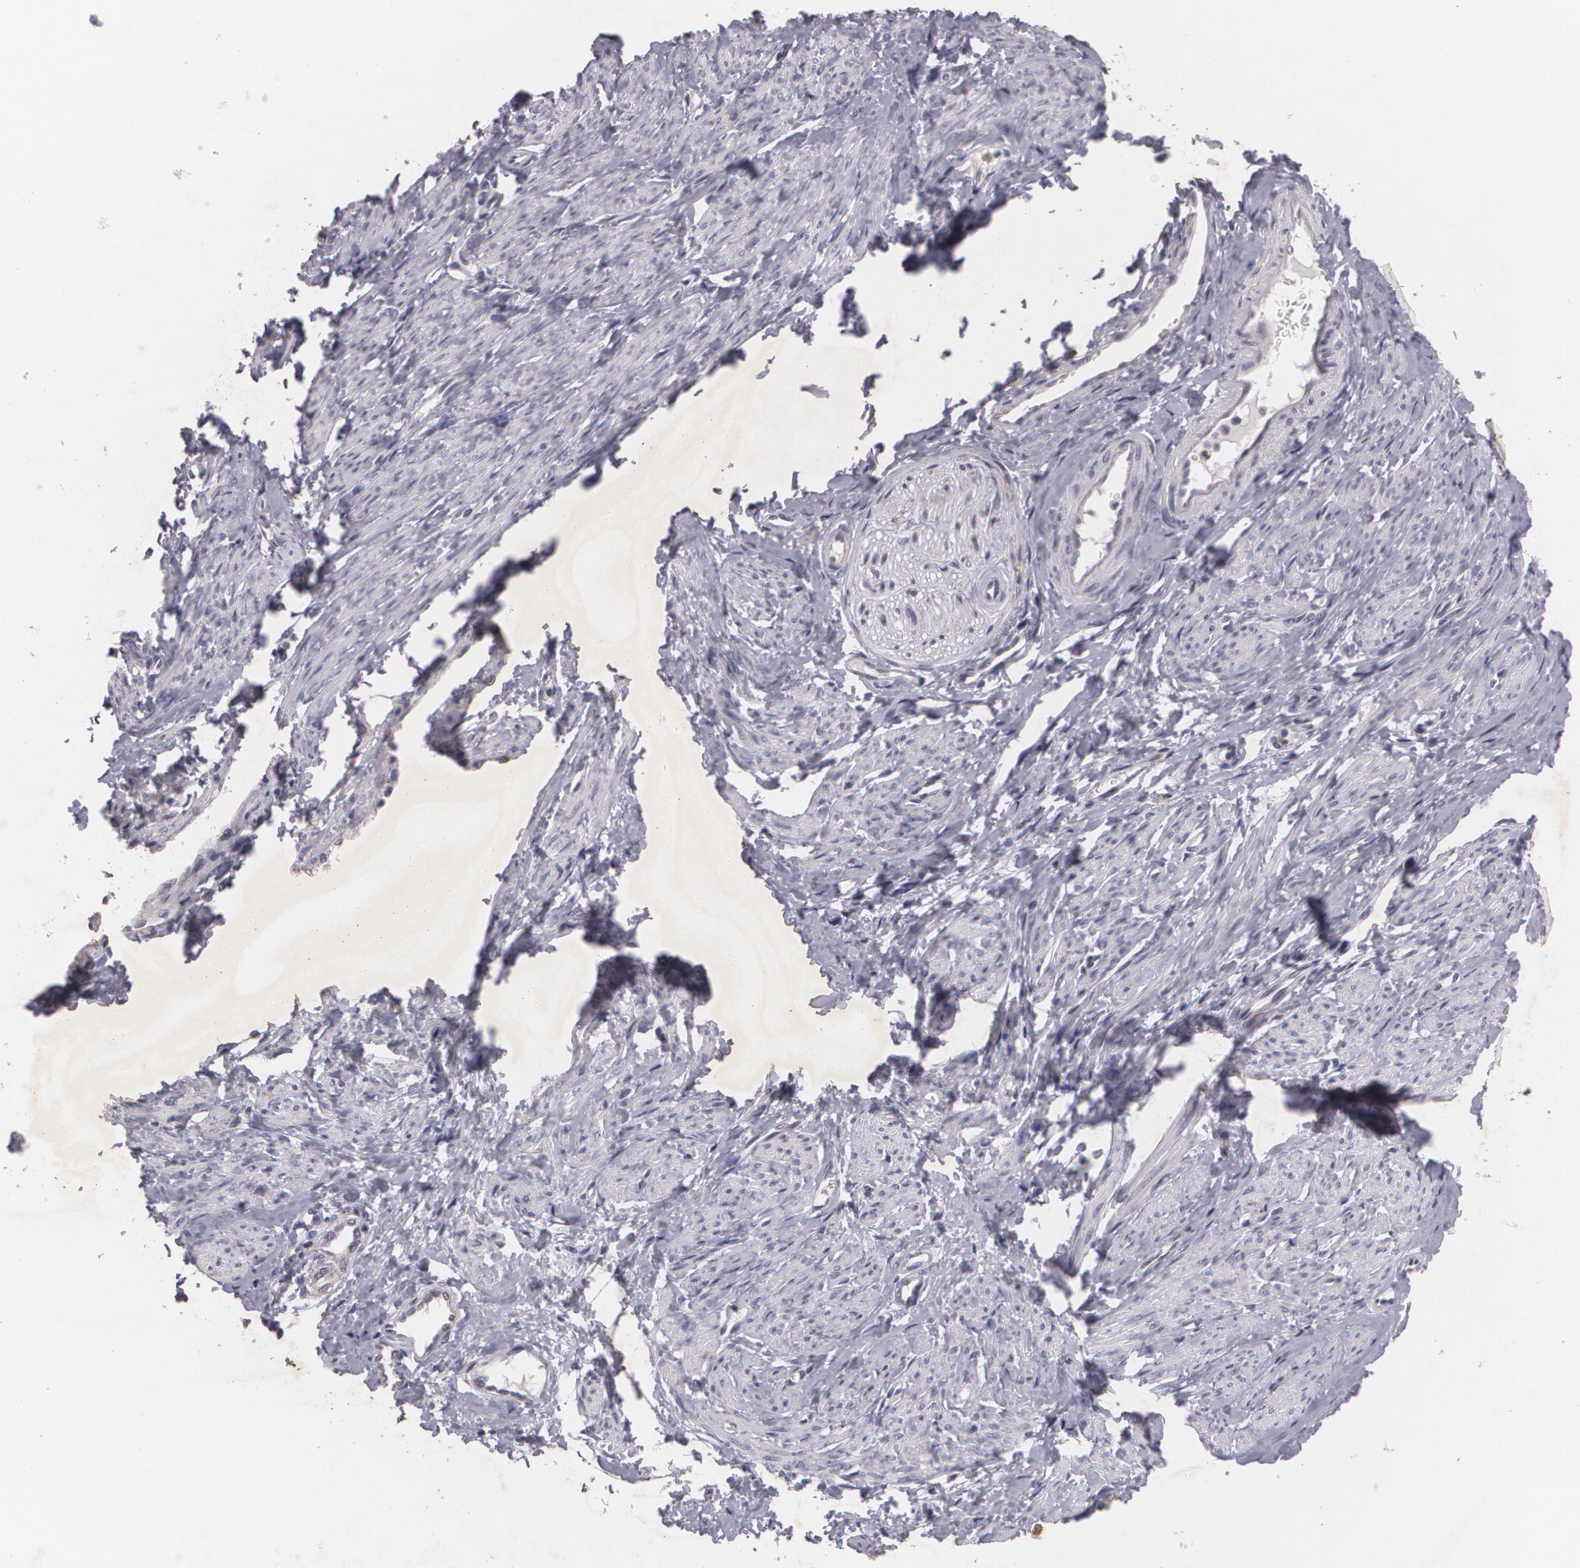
{"staining": {"intensity": "negative", "quantity": "none", "location": "none"}, "tissue": "smooth muscle", "cell_type": "Smooth muscle cells", "image_type": "normal", "snomed": [{"axis": "morphology", "description": "Normal tissue, NOS"}, {"axis": "topography", "description": "Smooth muscle"}, {"axis": "topography", "description": "Uterus"}], "caption": "Immunohistochemical staining of normal smooth muscle demonstrates no significant expression in smooth muscle cells.", "gene": "KCNA4", "patient": {"sex": "female", "age": 39}}